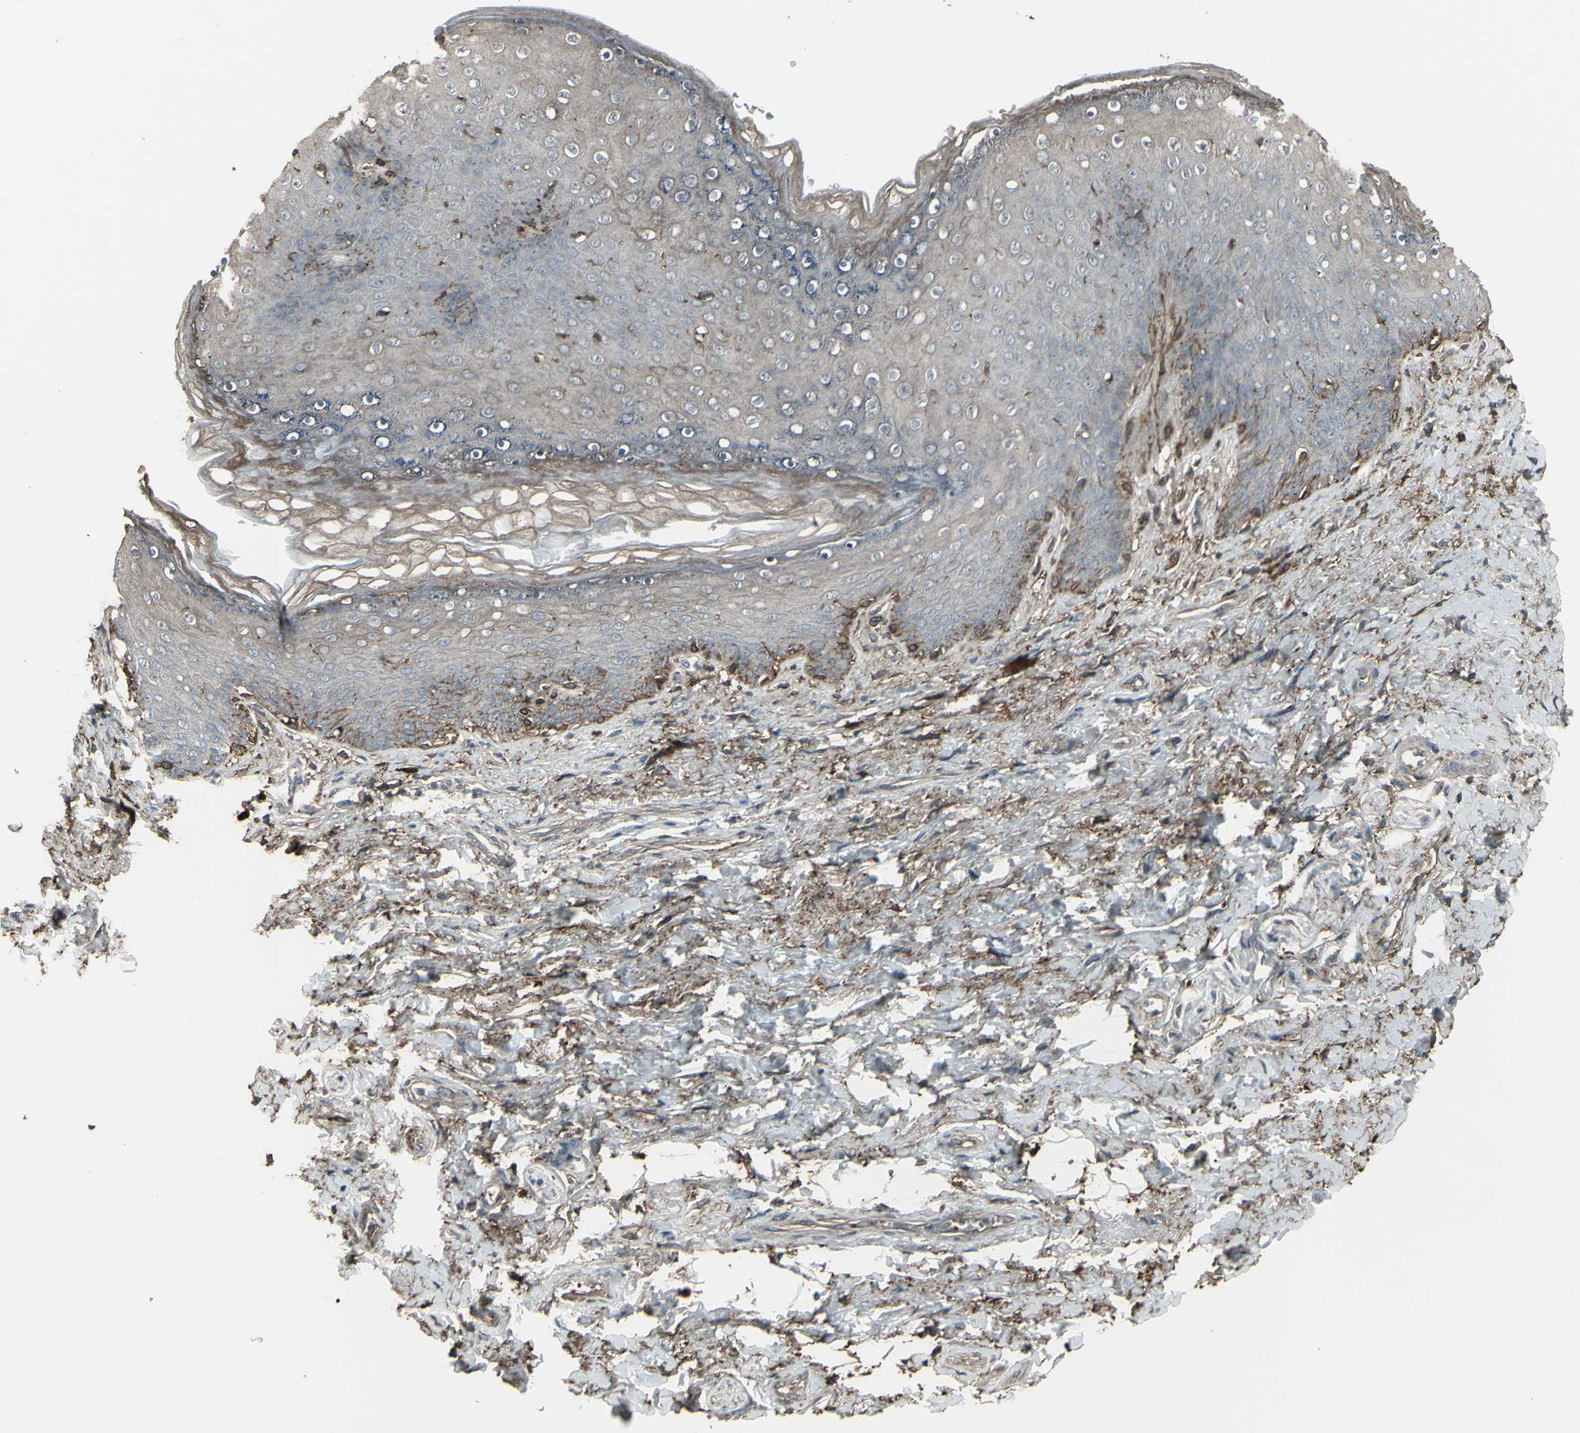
{"staining": {"intensity": "weak", "quantity": "25%-75%", "location": "cytoplasmic/membranous"}, "tissue": "skin", "cell_type": "Epidermal cells", "image_type": "normal", "snomed": [{"axis": "morphology", "description": "Normal tissue, NOS"}, {"axis": "topography", "description": "Anal"}], "caption": "Immunohistochemical staining of unremarkable human skin reveals weak cytoplasmic/membranous protein expression in about 25%-75% of epidermal cells. (brown staining indicates protein expression, while blue staining denotes nuclei).", "gene": "SMO", "patient": {"sex": "female", "age": 46}}